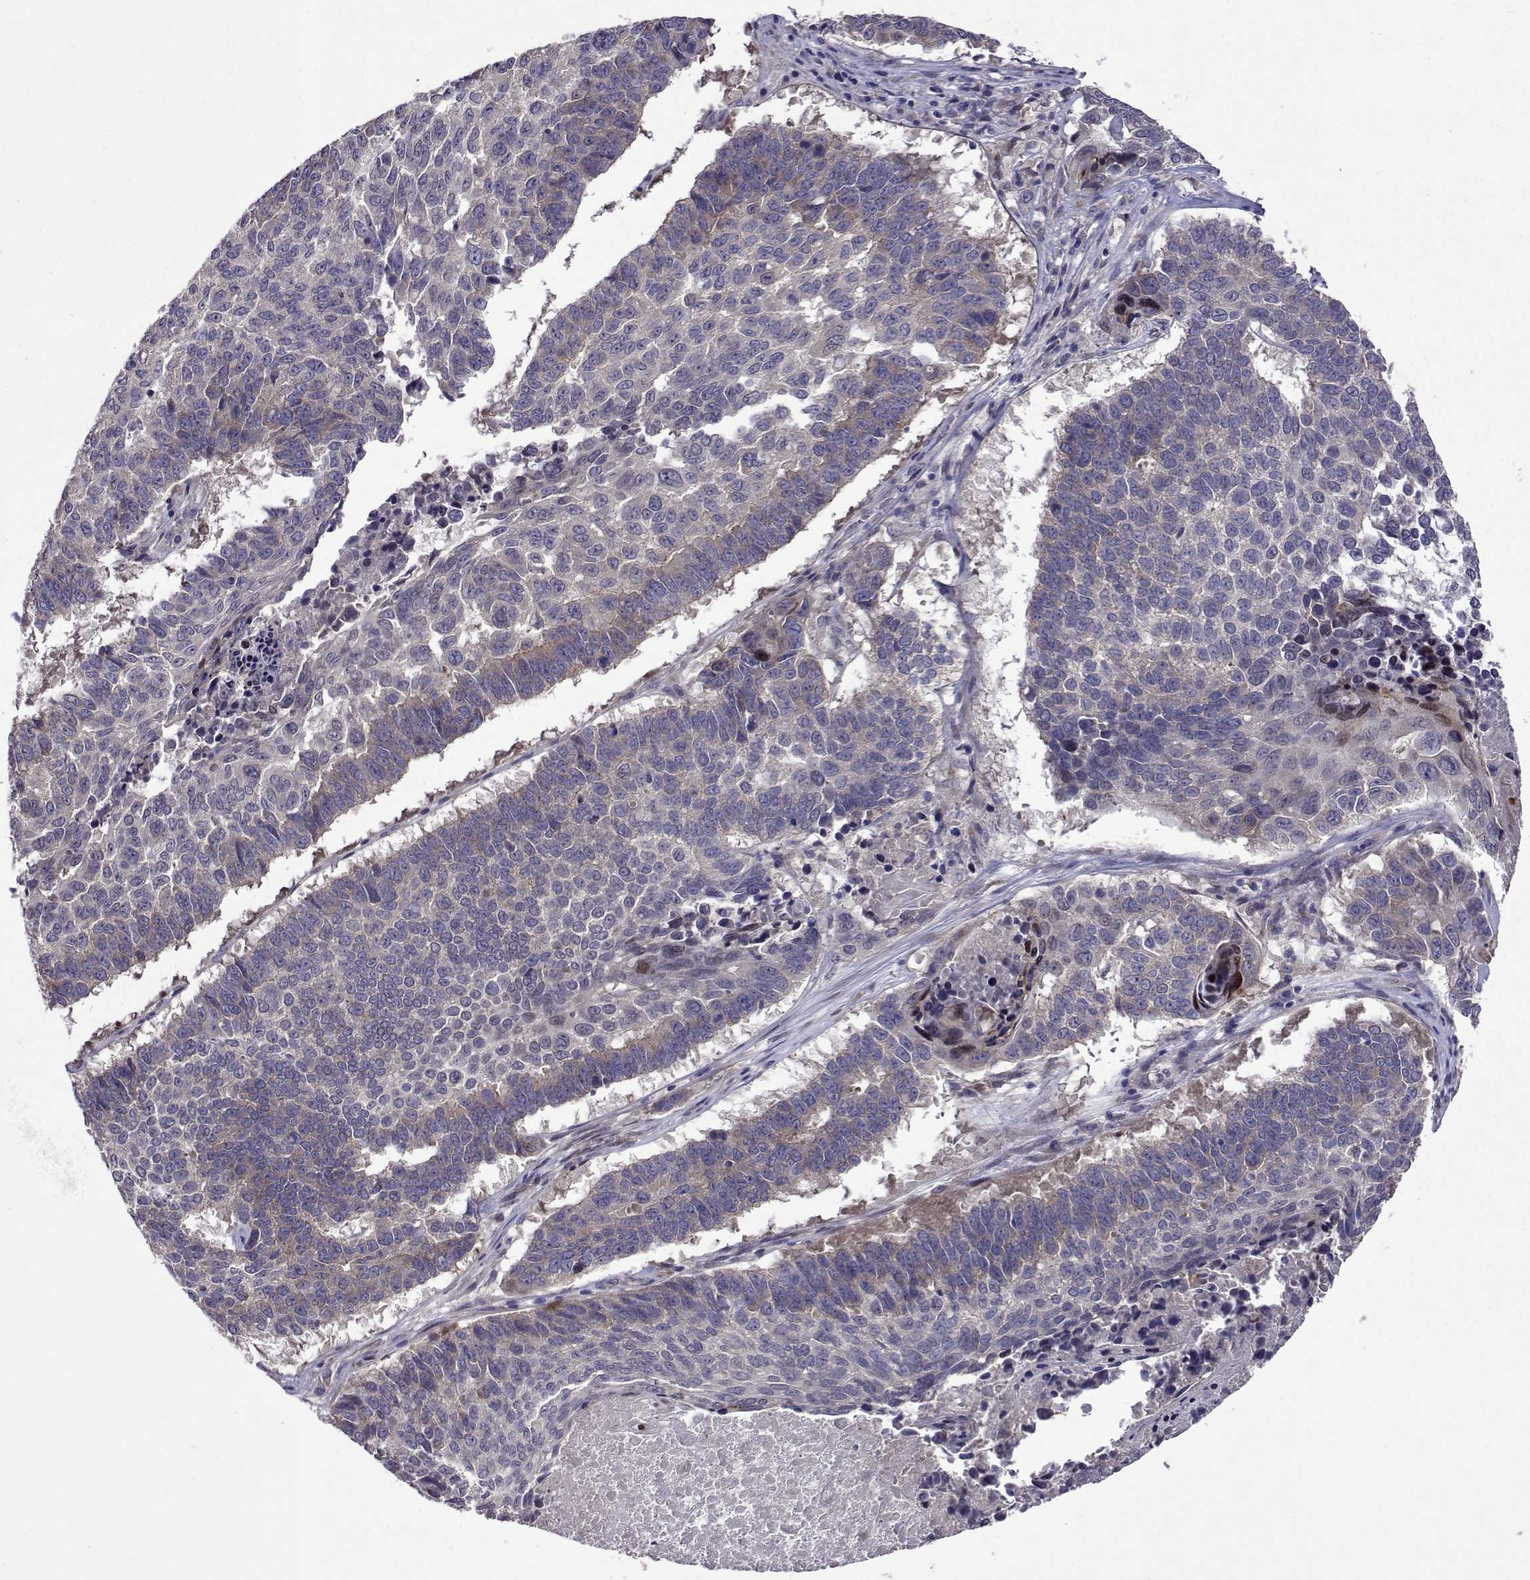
{"staining": {"intensity": "weak", "quantity": "<25%", "location": "cytoplasmic/membranous"}, "tissue": "lung cancer", "cell_type": "Tumor cells", "image_type": "cancer", "snomed": [{"axis": "morphology", "description": "Squamous cell carcinoma, NOS"}, {"axis": "topography", "description": "Lung"}], "caption": "Tumor cells show no significant protein expression in squamous cell carcinoma (lung). Brightfield microscopy of immunohistochemistry (IHC) stained with DAB (brown) and hematoxylin (blue), captured at high magnification.", "gene": "TARBP2", "patient": {"sex": "male", "age": 73}}